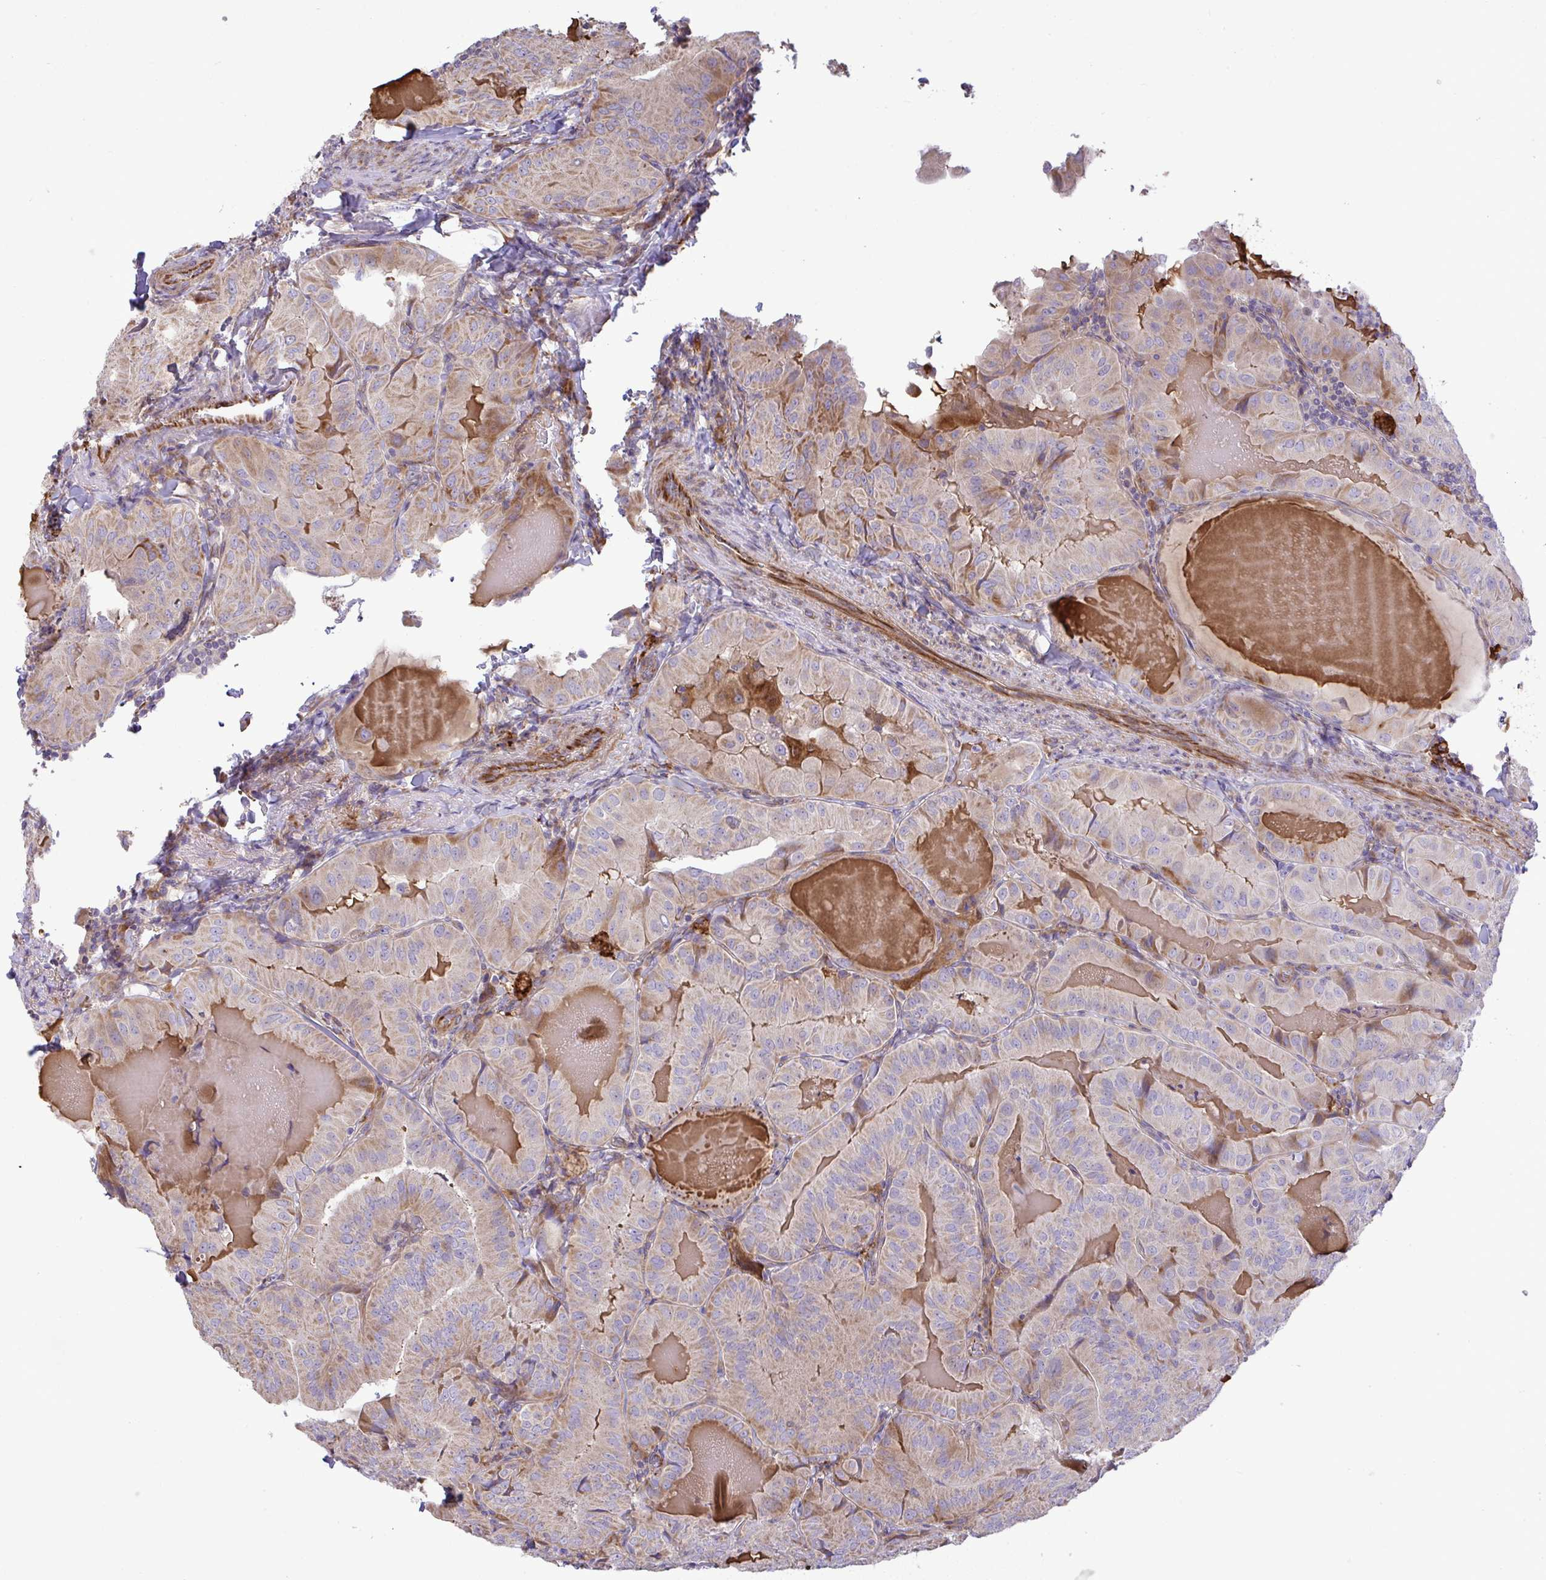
{"staining": {"intensity": "weak", "quantity": "25%-75%", "location": "cytoplasmic/membranous"}, "tissue": "thyroid cancer", "cell_type": "Tumor cells", "image_type": "cancer", "snomed": [{"axis": "morphology", "description": "Papillary adenocarcinoma, NOS"}, {"axis": "topography", "description": "Thyroid gland"}], "caption": "This is a photomicrograph of IHC staining of thyroid papillary adenocarcinoma, which shows weak expression in the cytoplasmic/membranous of tumor cells.", "gene": "GRID2", "patient": {"sex": "female", "age": 68}}